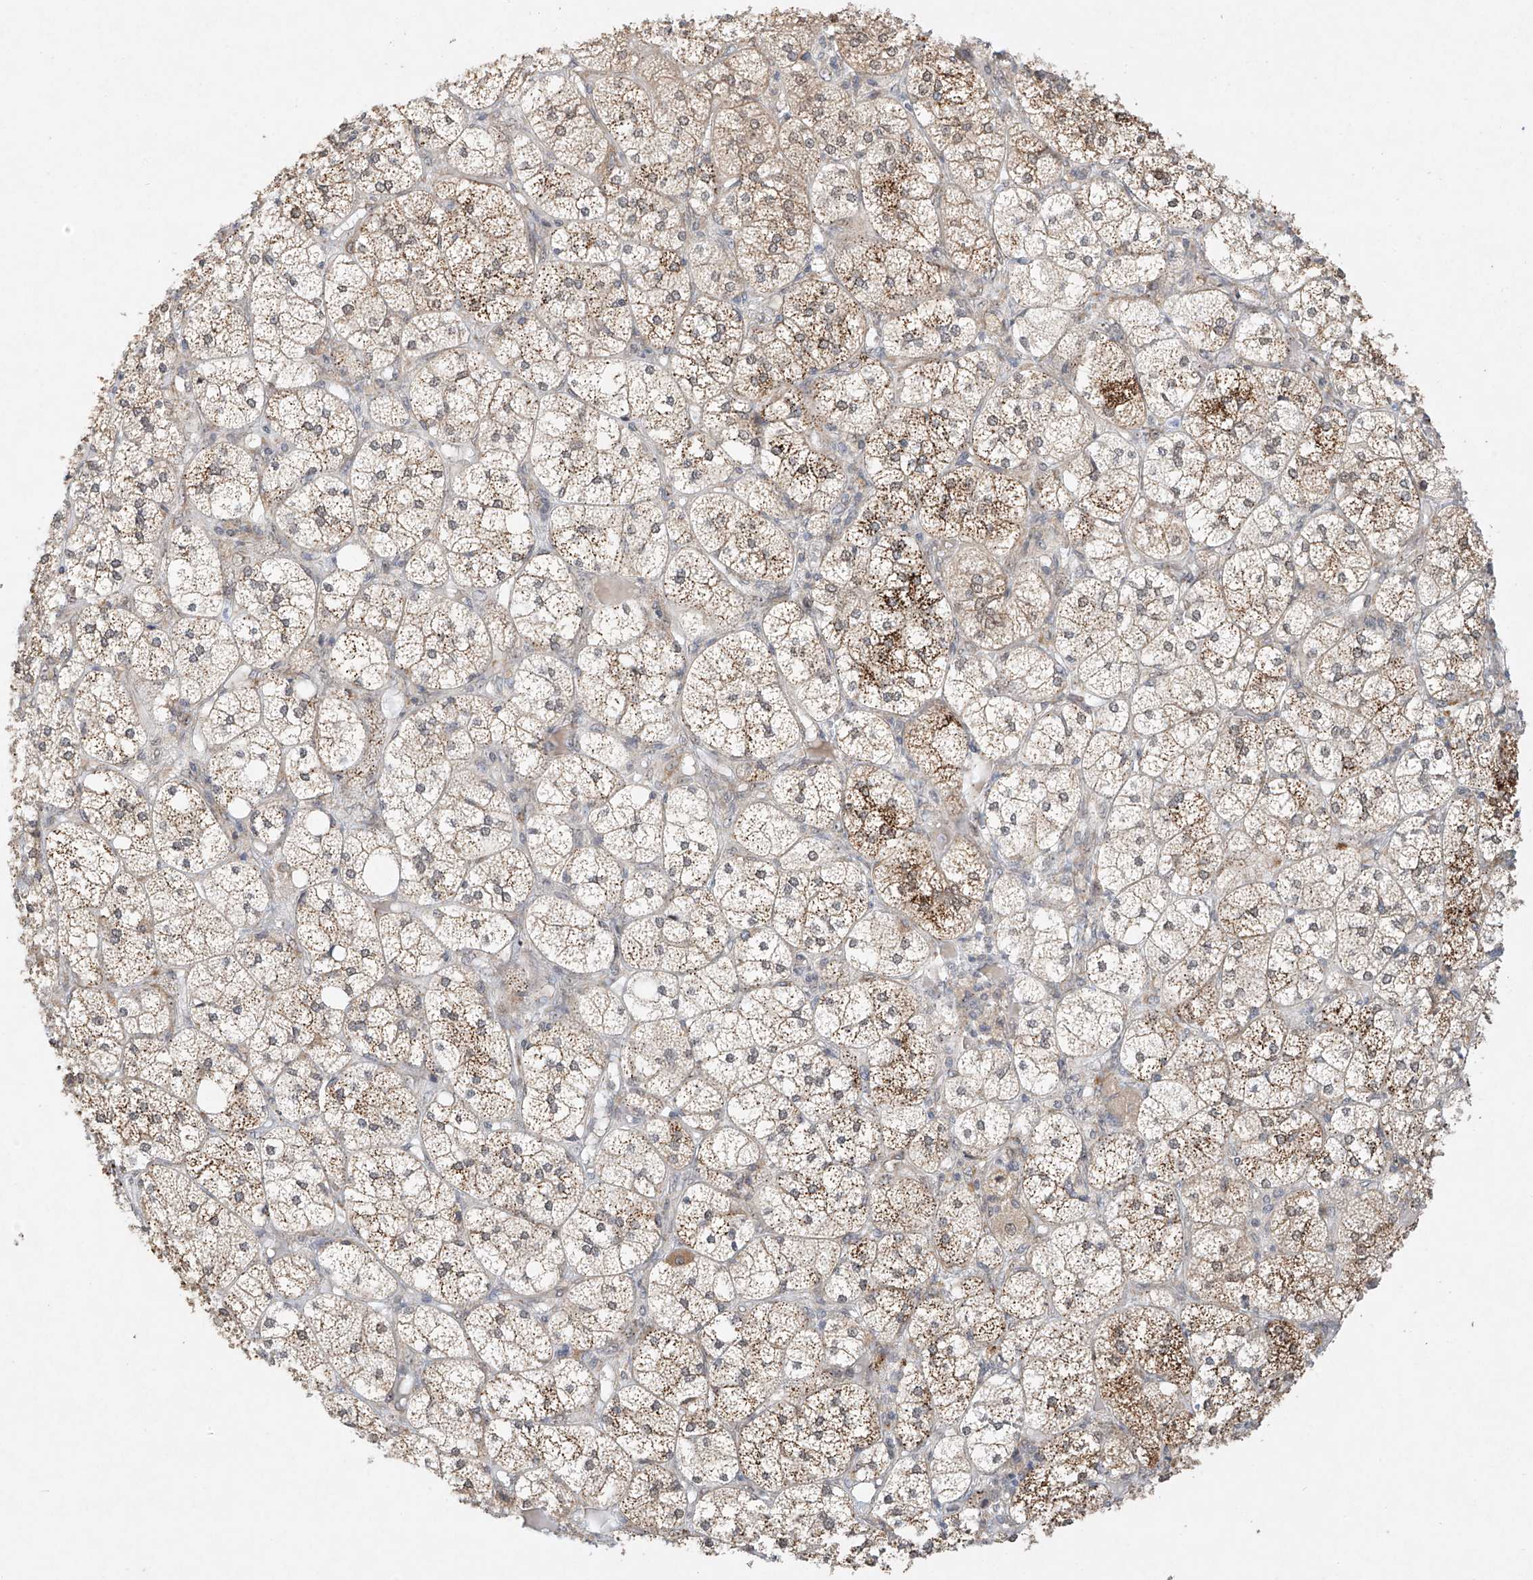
{"staining": {"intensity": "moderate", "quantity": "25%-75%", "location": "cytoplasmic/membranous"}, "tissue": "adrenal gland", "cell_type": "Glandular cells", "image_type": "normal", "snomed": [{"axis": "morphology", "description": "Normal tissue, NOS"}, {"axis": "topography", "description": "Adrenal gland"}], "caption": "Immunohistochemistry (IHC) image of benign human adrenal gland stained for a protein (brown), which demonstrates medium levels of moderate cytoplasmic/membranous positivity in about 25%-75% of glandular cells.", "gene": "TASP1", "patient": {"sex": "female", "age": 61}}